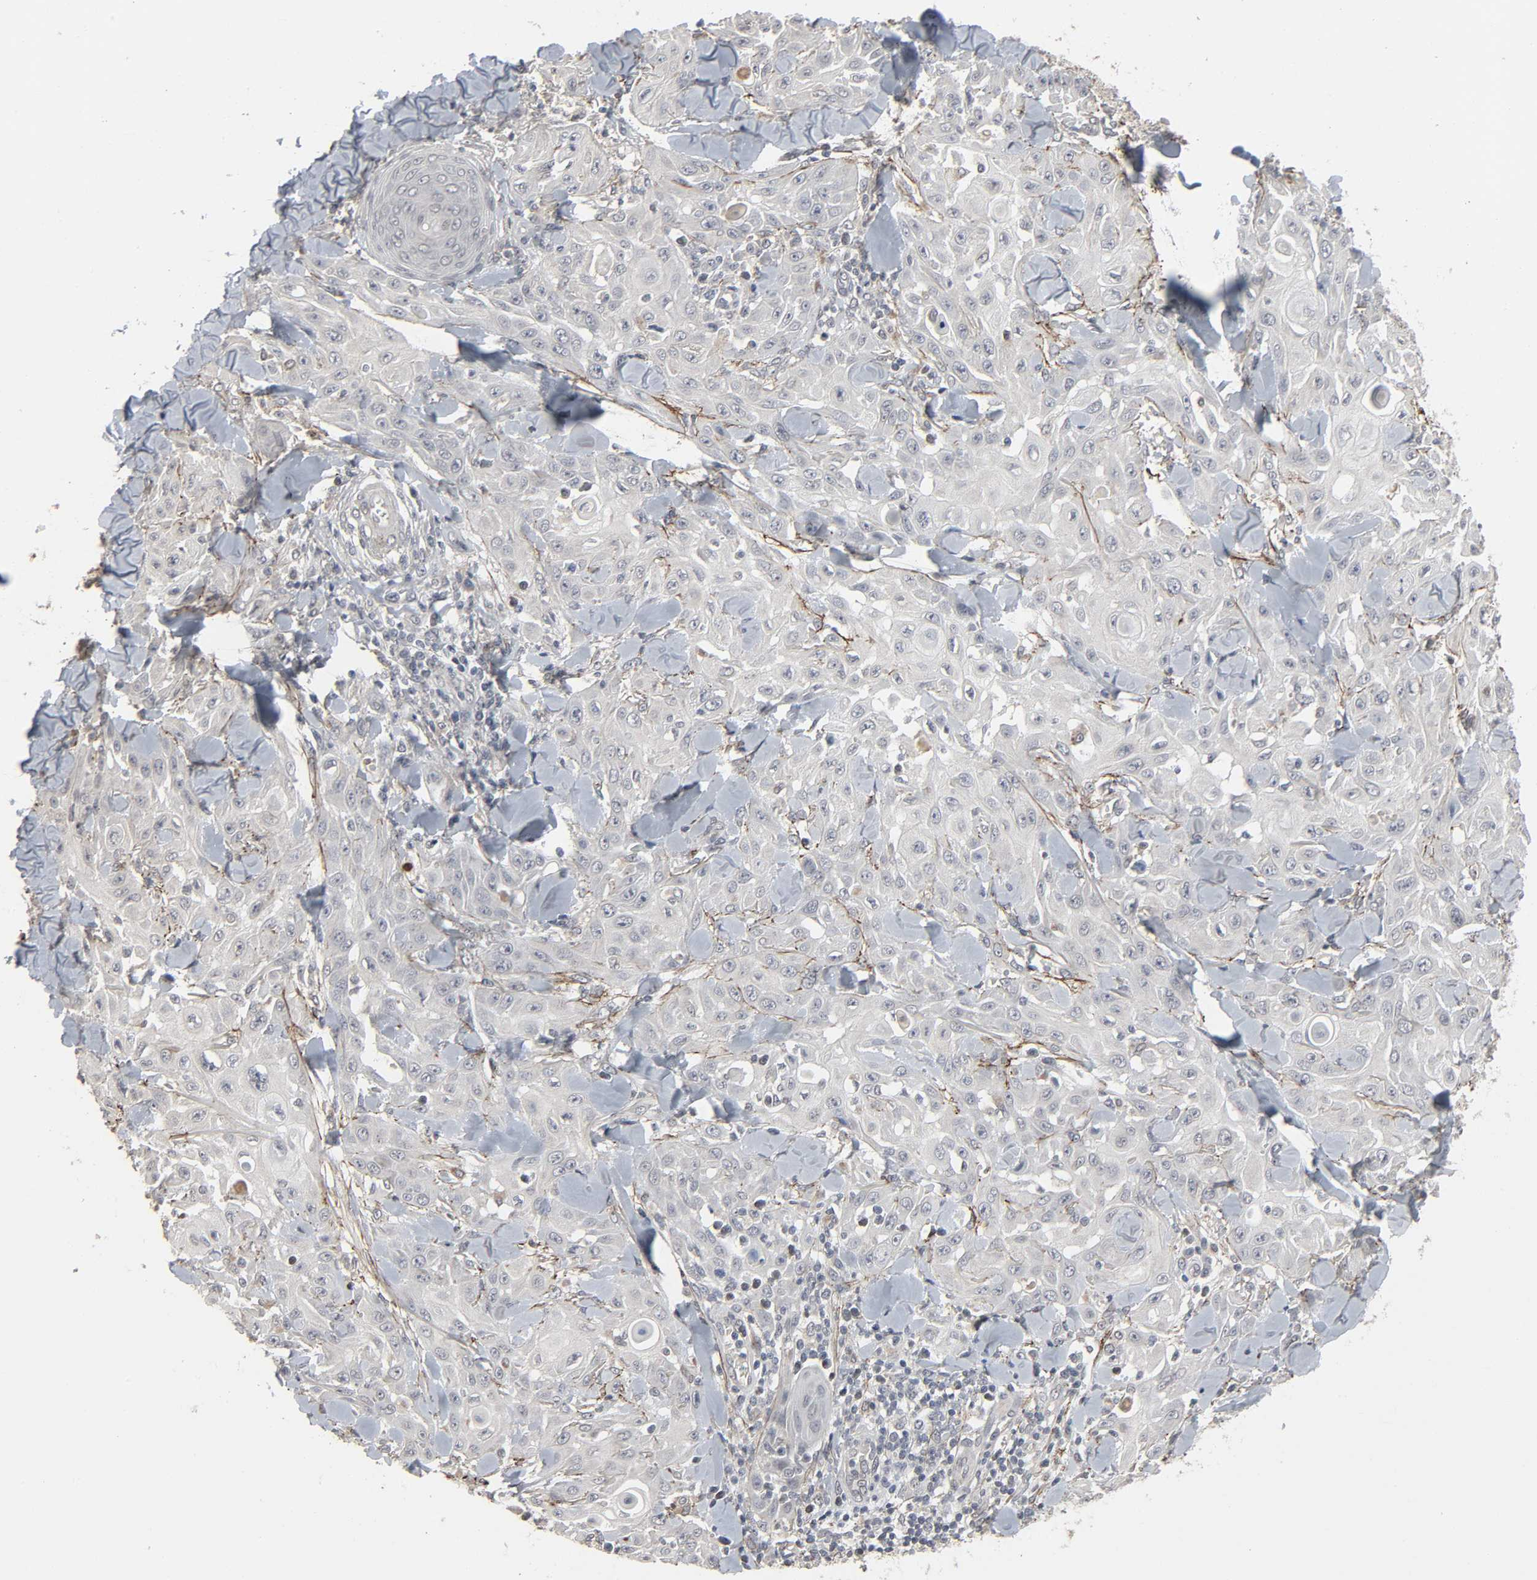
{"staining": {"intensity": "negative", "quantity": "none", "location": "none"}, "tissue": "skin cancer", "cell_type": "Tumor cells", "image_type": "cancer", "snomed": [{"axis": "morphology", "description": "Squamous cell carcinoma, NOS"}, {"axis": "topography", "description": "Skin"}], "caption": "Immunohistochemical staining of human skin cancer (squamous cell carcinoma) reveals no significant expression in tumor cells. (DAB (3,3'-diaminobenzidine) IHC, high magnification).", "gene": "ZNF222", "patient": {"sex": "male", "age": 24}}